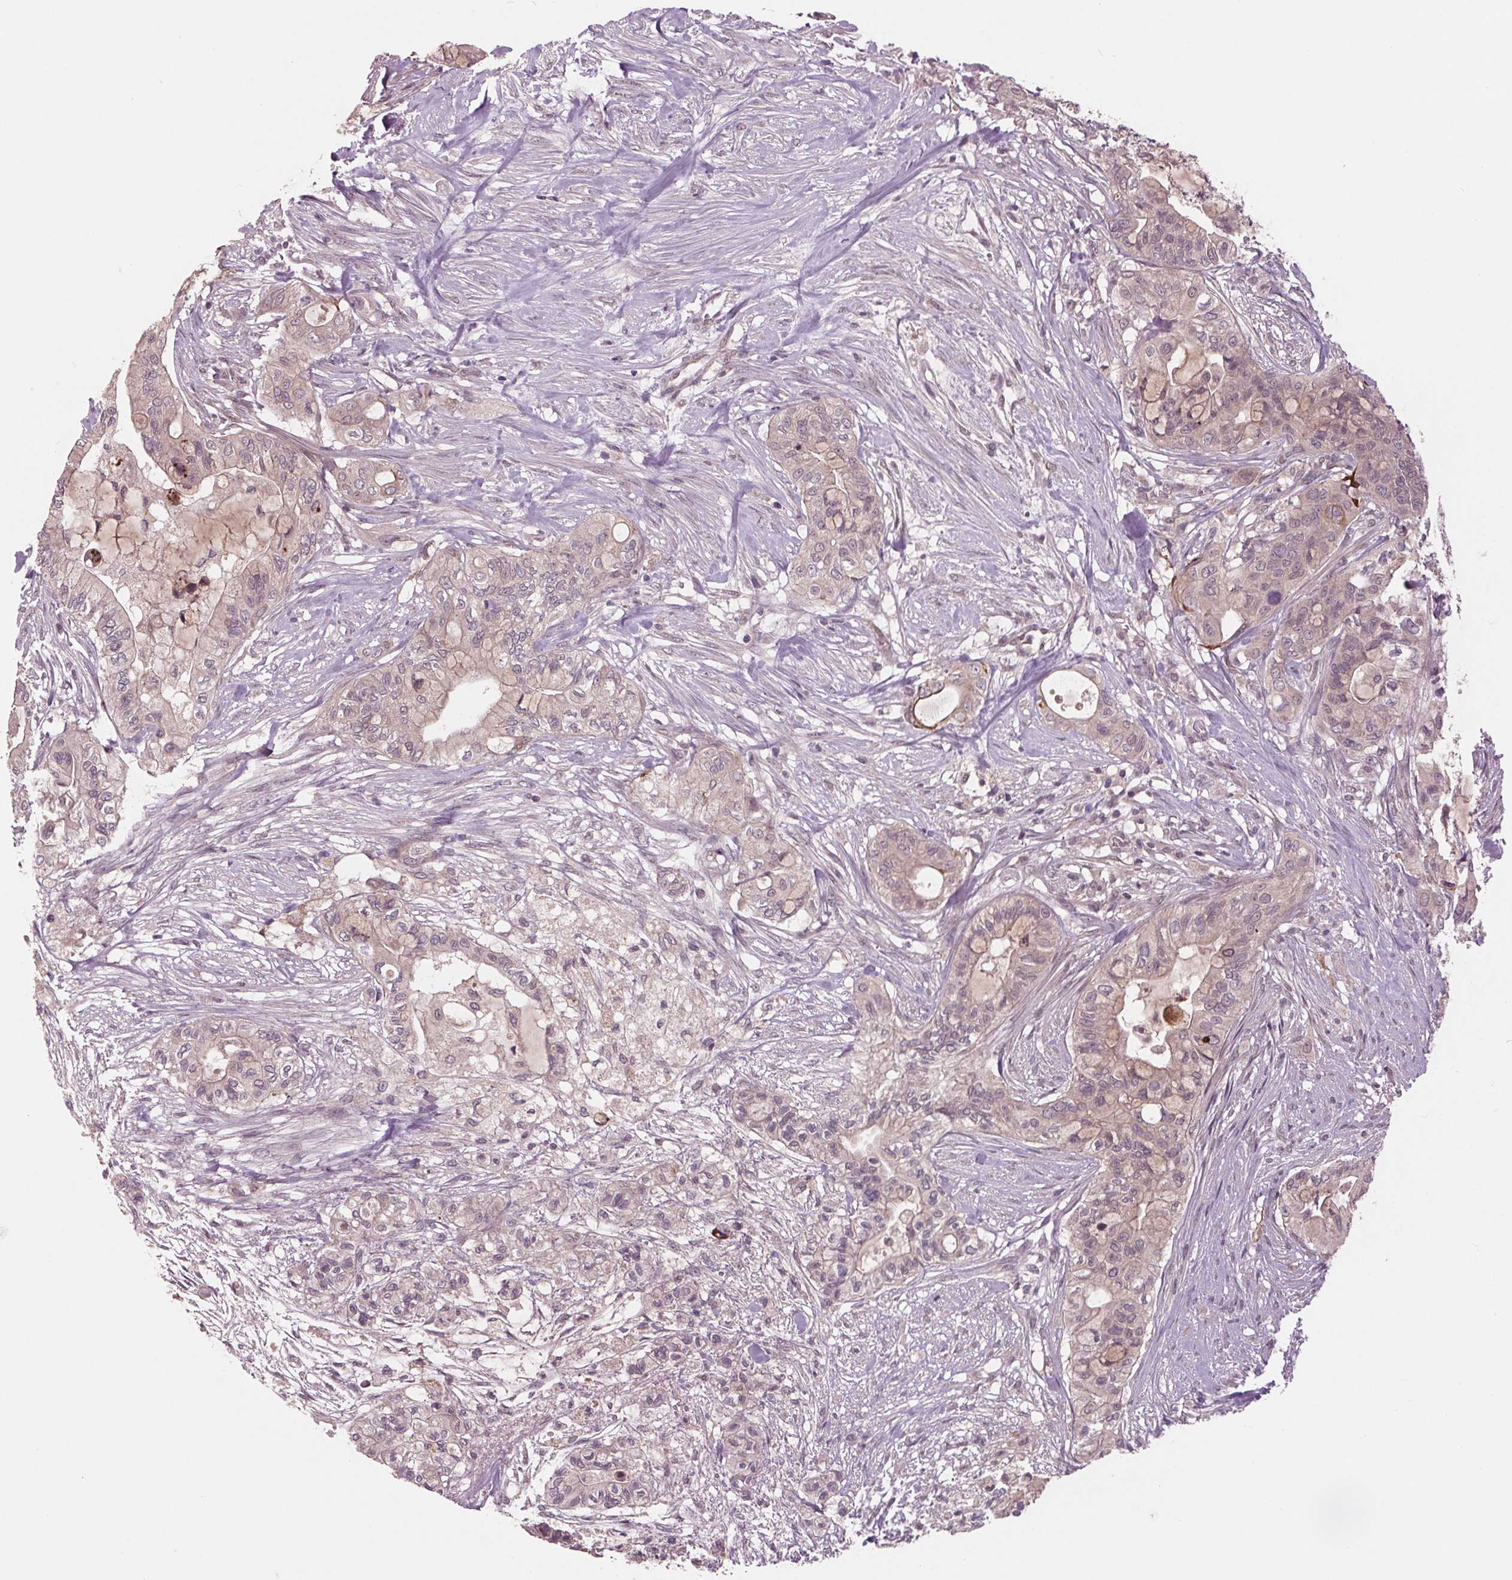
{"staining": {"intensity": "strong", "quantity": "<25%", "location": "cytoplasmic/membranous"}, "tissue": "pancreatic cancer", "cell_type": "Tumor cells", "image_type": "cancer", "snomed": [{"axis": "morphology", "description": "Adenocarcinoma, NOS"}, {"axis": "topography", "description": "Pancreas"}], "caption": "The image displays staining of adenocarcinoma (pancreatic), revealing strong cytoplasmic/membranous protein positivity (brown color) within tumor cells.", "gene": "MAPK8", "patient": {"sex": "male", "age": 71}}